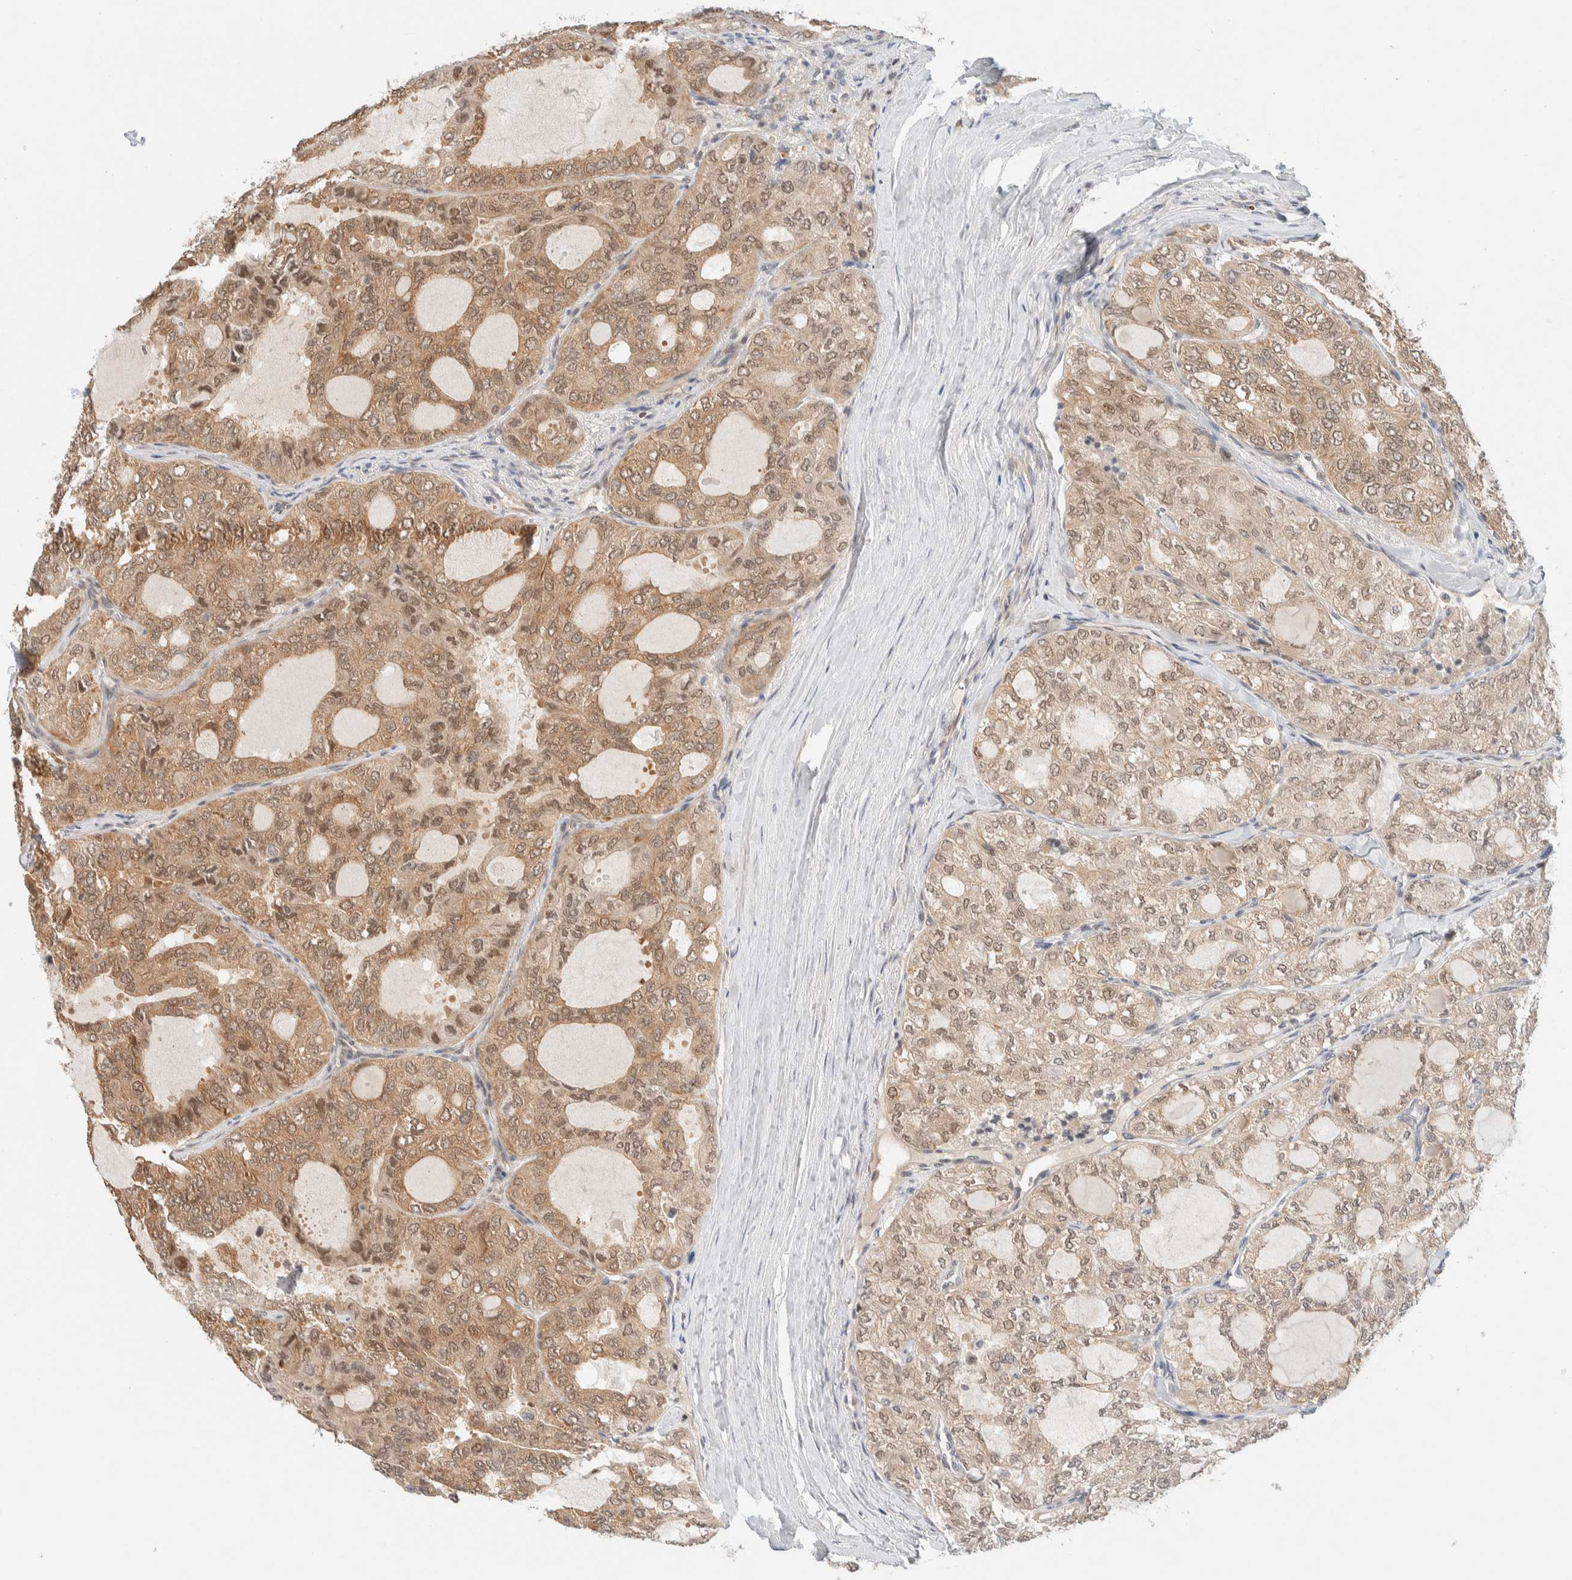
{"staining": {"intensity": "weak", "quantity": ">75%", "location": "cytoplasmic/membranous,nuclear"}, "tissue": "thyroid cancer", "cell_type": "Tumor cells", "image_type": "cancer", "snomed": [{"axis": "morphology", "description": "Follicular adenoma carcinoma, NOS"}, {"axis": "topography", "description": "Thyroid gland"}], "caption": "There is low levels of weak cytoplasmic/membranous and nuclear expression in tumor cells of follicular adenoma carcinoma (thyroid), as demonstrated by immunohistochemical staining (brown color).", "gene": "C8orf76", "patient": {"sex": "male", "age": 75}}